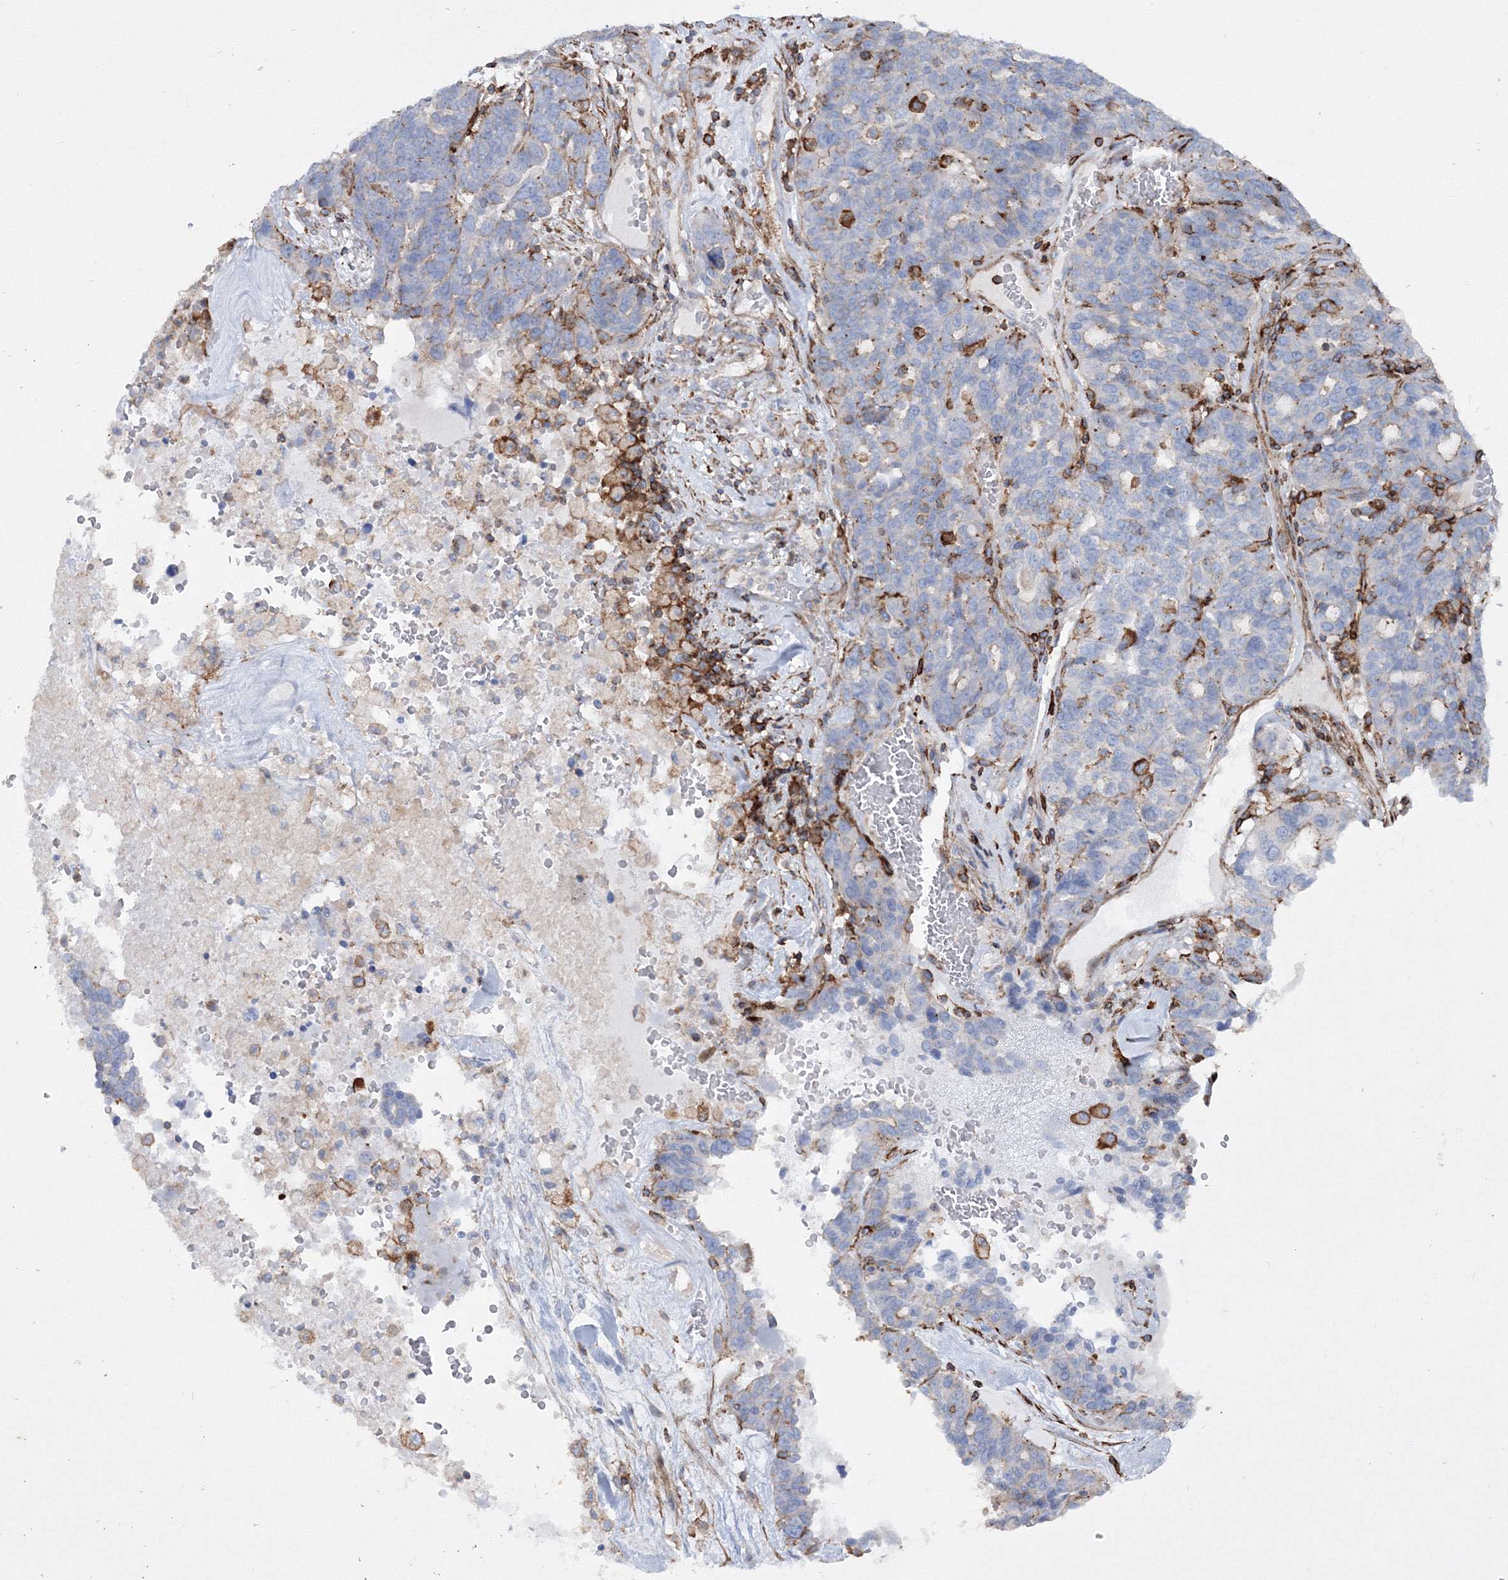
{"staining": {"intensity": "negative", "quantity": "none", "location": "none"}, "tissue": "ovarian cancer", "cell_type": "Tumor cells", "image_type": "cancer", "snomed": [{"axis": "morphology", "description": "Cystadenocarcinoma, serous, NOS"}, {"axis": "topography", "description": "Ovary"}], "caption": "Histopathology image shows no protein positivity in tumor cells of ovarian serous cystadenocarcinoma tissue.", "gene": "GPR82", "patient": {"sex": "female", "age": 59}}